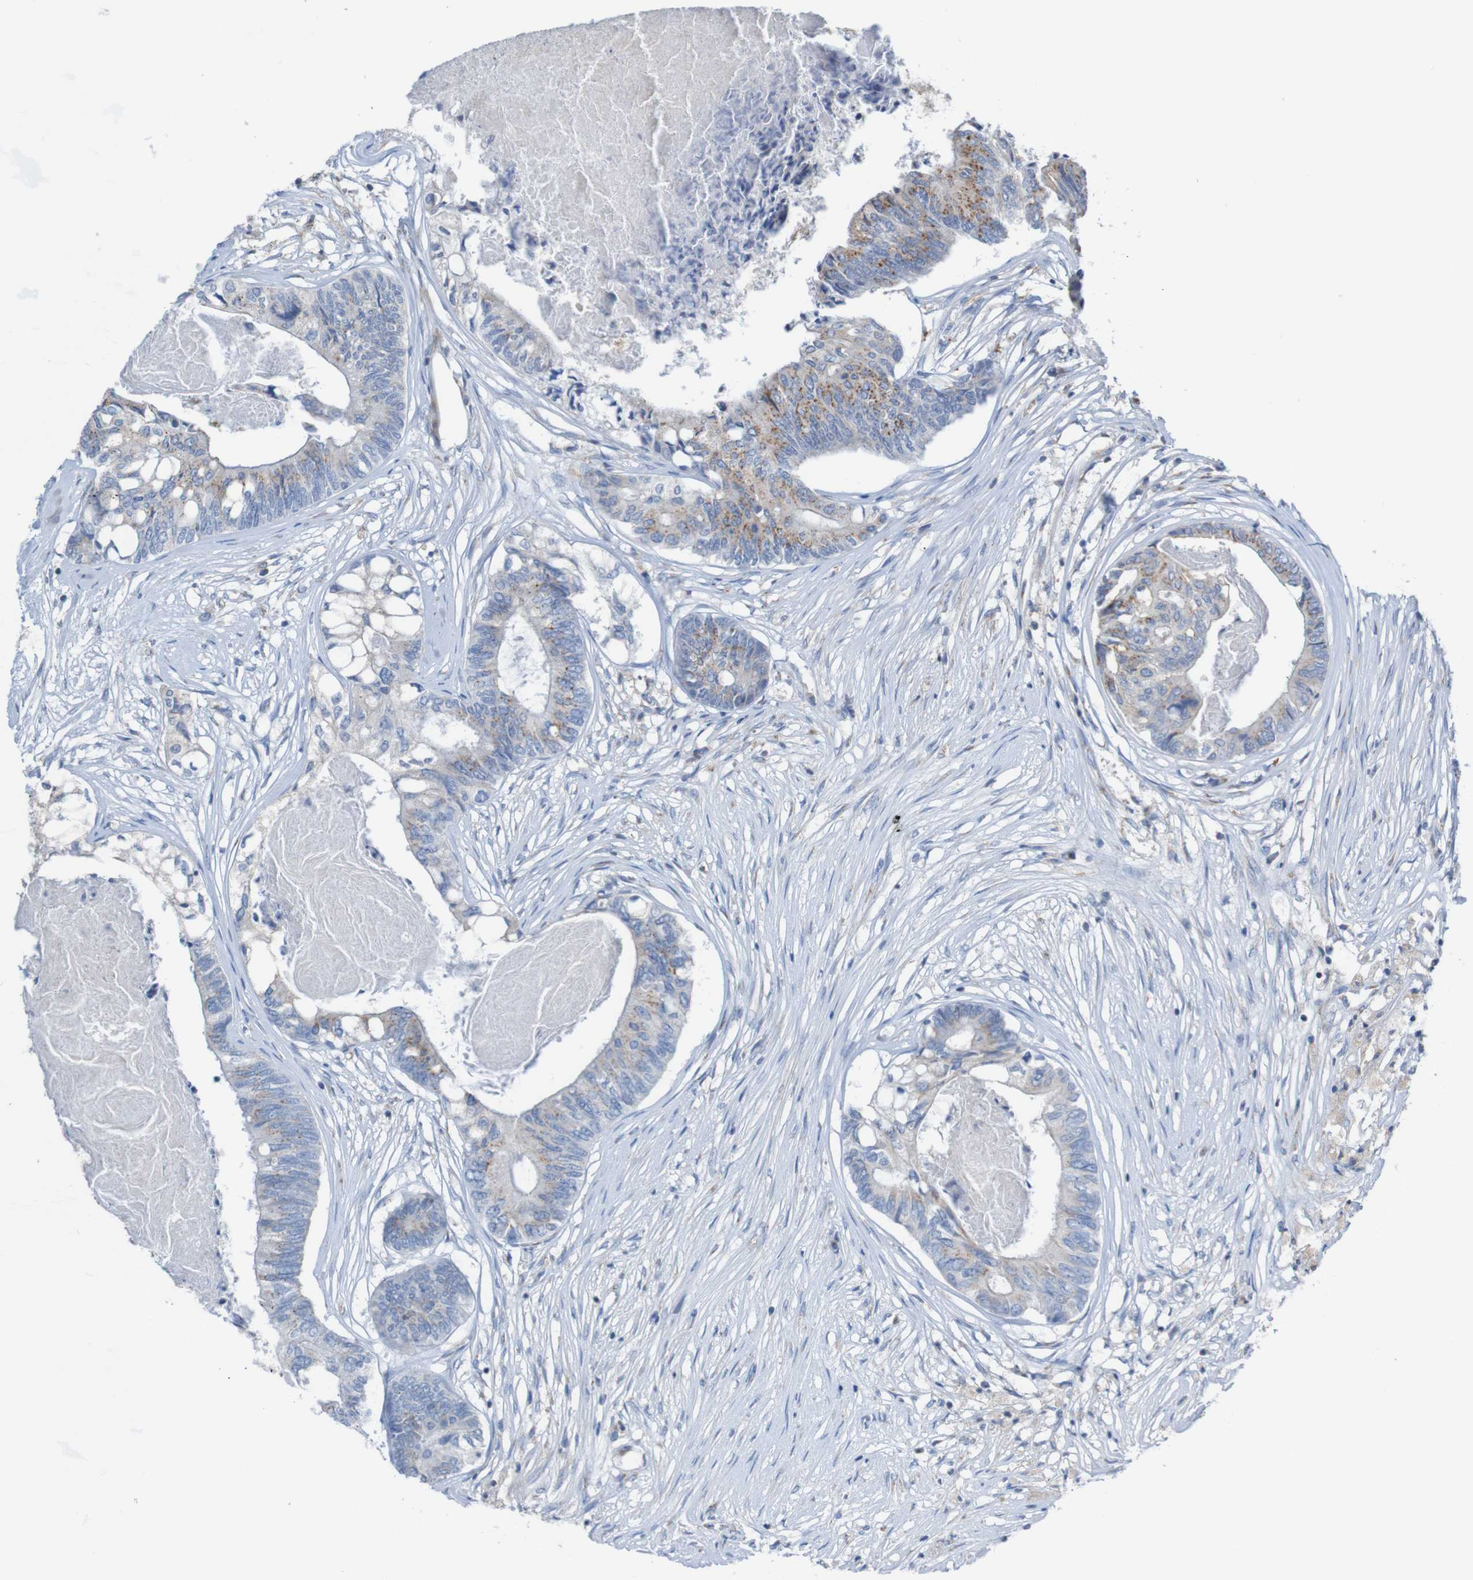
{"staining": {"intensity": "moderate", "quantity": "<25%", "location": "cytoplasmic/membranous"}, "tissue": "colorectal cancer", "cell_type": "Tumor cells", "image_type": "cancer", "snomed": [{"axis": "morphology", "description": "Adenocarcinoma, NOS"}, {"axis": "topography", "description": "Rectum"}], "caption": "About <25% of tumor cells in human adenocarcinoma (colorectal) show moderate cytoplasmic/membranous protein staining as visualized by brown immunohistochemical staining.", "gene": "MINAR1", "patient": {"sex": "male", "age": 63}}